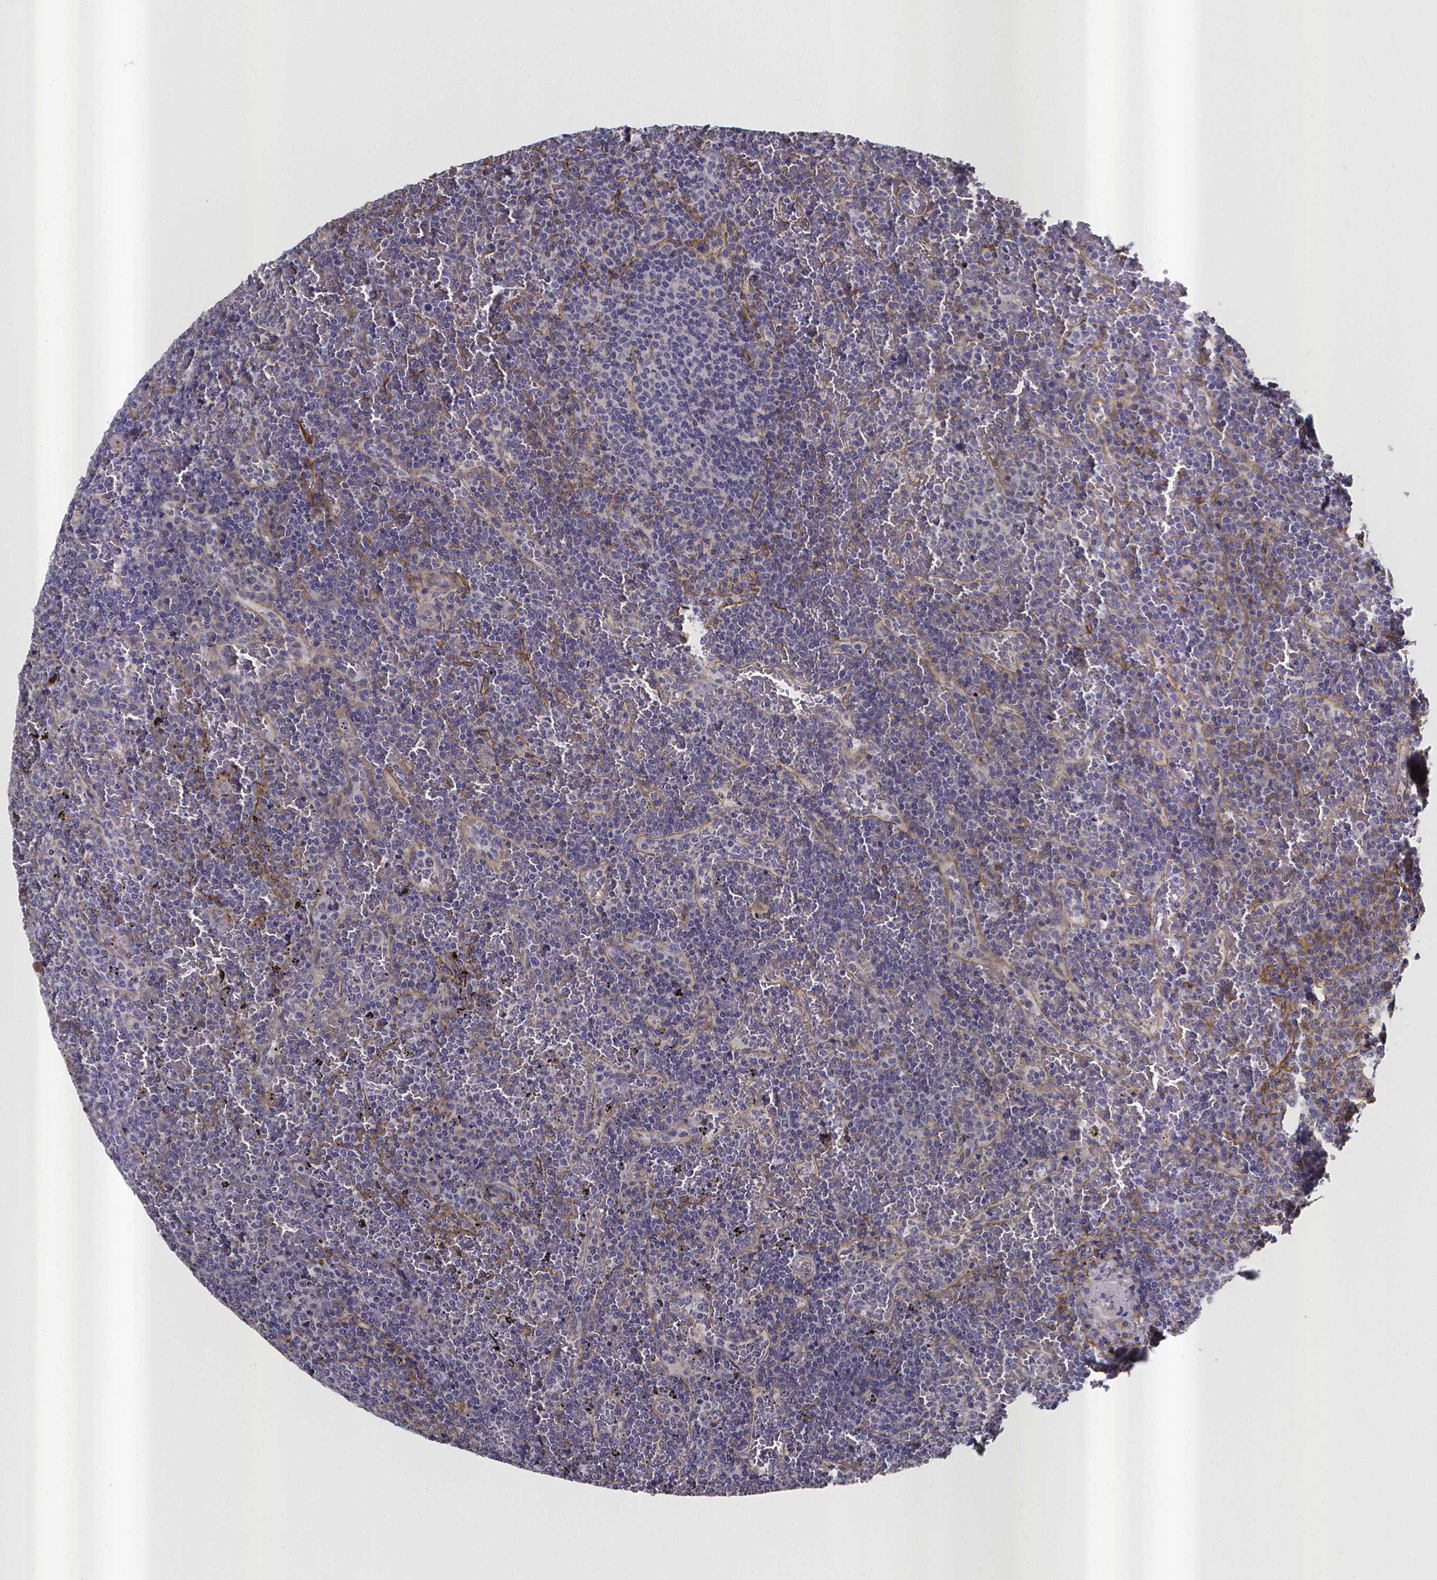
{"staining": {"intensity": "negative", "quantity": "none", "location": "none"}, "tissue": "lymphoma", "cell_type": "Tumor cells", "image_type": "cancer", "snomed": [{"axis": "morphology", "description": "Malignant lymphoma, non-Hodgkin's type, Low grade"}, {"axis": "topography", "description": "Spleen"}], "caption": "IHC of malignant lymphoma, non-Hodgkin's type (low-grade) shows no expression in tumor cells.", "gene": "RERG", "patient": {"sex": "female", "age": 77}}